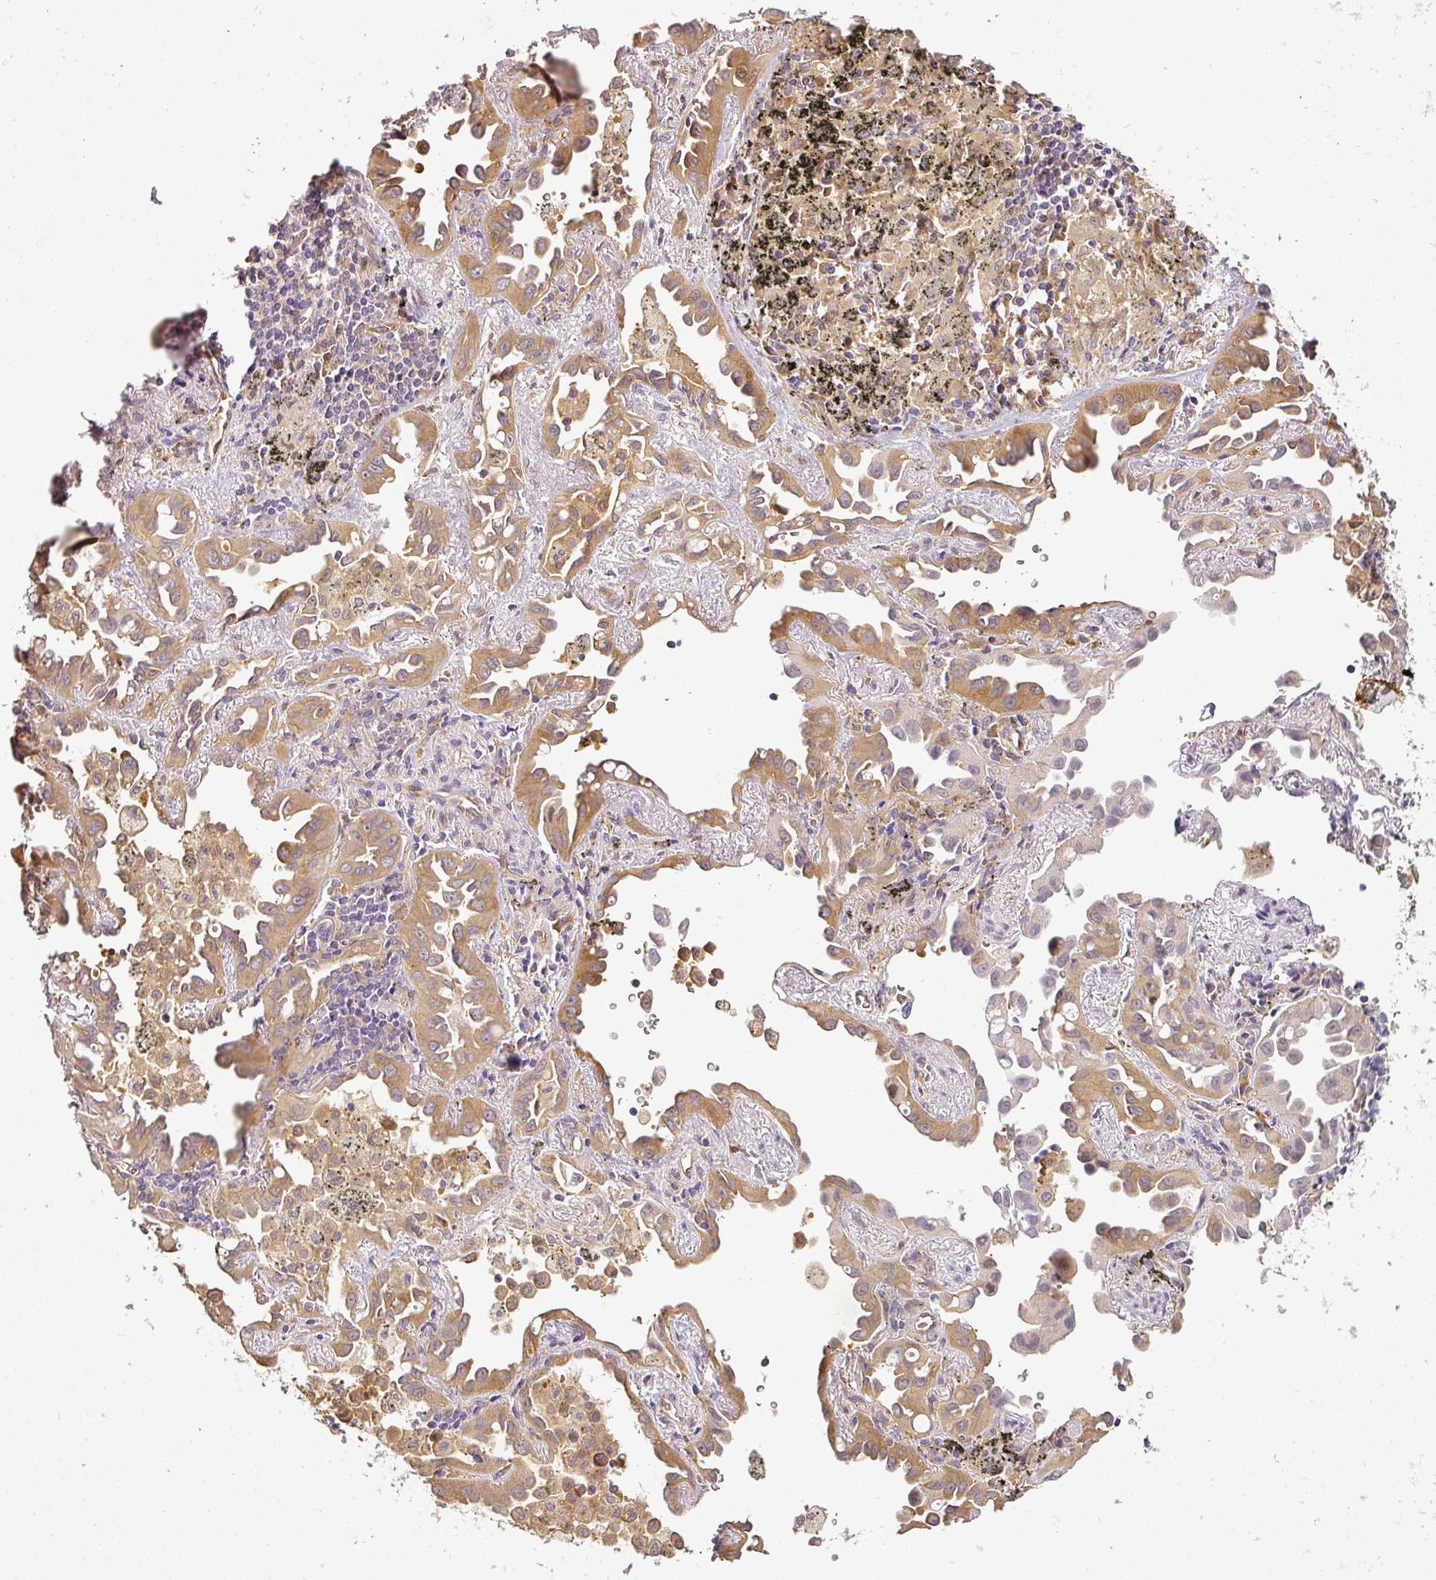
{"staining": {"intensity": "moderate", "quantity": ">75%", "location": "cytoplasmic/membranous"}, "tissue": "lung cancer", "cell_type": "Tumor cells", "image_type": "cancer", "snomed": [{"axis": "morphology", "description": "Adenocarcinoma, NOS"}, {"axis": "topography", "description": "Lung"}], "caption": "This image shows lung cancer stained with immunohistochemistry to label a protein in brown. The cytoplasmic/membranous of tumor cells show moderate positivity for the protein. Nuclei are counter-stained blue.", "gene": "ANKRD18A", "patient": {"sex": "male", "age": 68}}